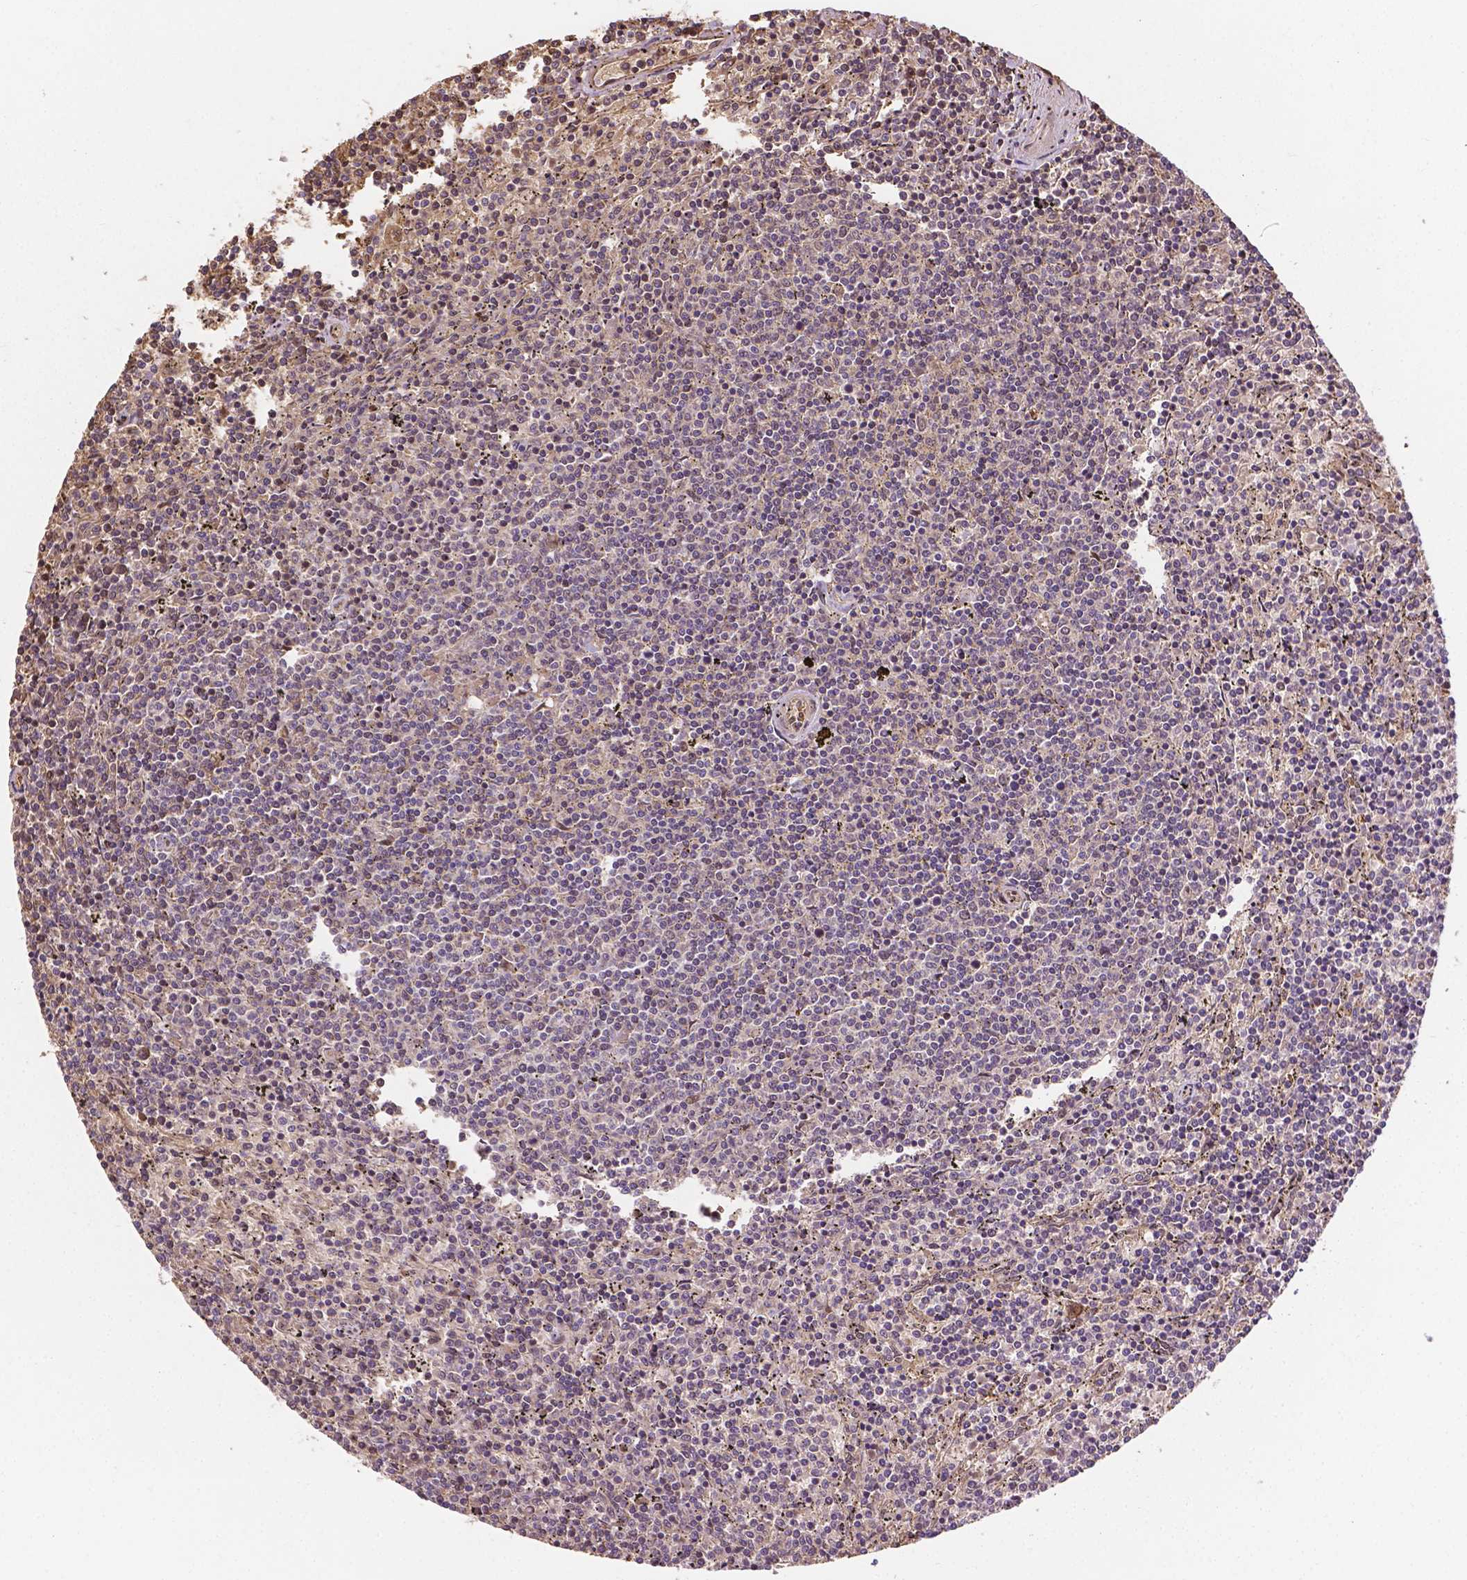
{"staining": {"intensity": "negative", "quantity": "none", "location": "none"}, "tissue": "lymphoma", "cell_type": "Tumor cells", "image_type": "cancer", "snomed": [{"axis": "morphology", "description": "Malignant lymphoma, non-Hodgkin's type, Low grade"}, {"axis": "topography", "description": "Spleen"}], "caption": "Tumor cells are negative for brown protein staining in malignant lymphoma, non-Hodgkin's type (low-grade). Brightfield microscopy of immunohistochemistry (IHC) stained with DAB (3,3'-diaminobenzidine) (brown) and hematoxylin (blue), captured at high magnification.", "gene": "YAP1", "patient": {"sex": "female", "age": 50}}